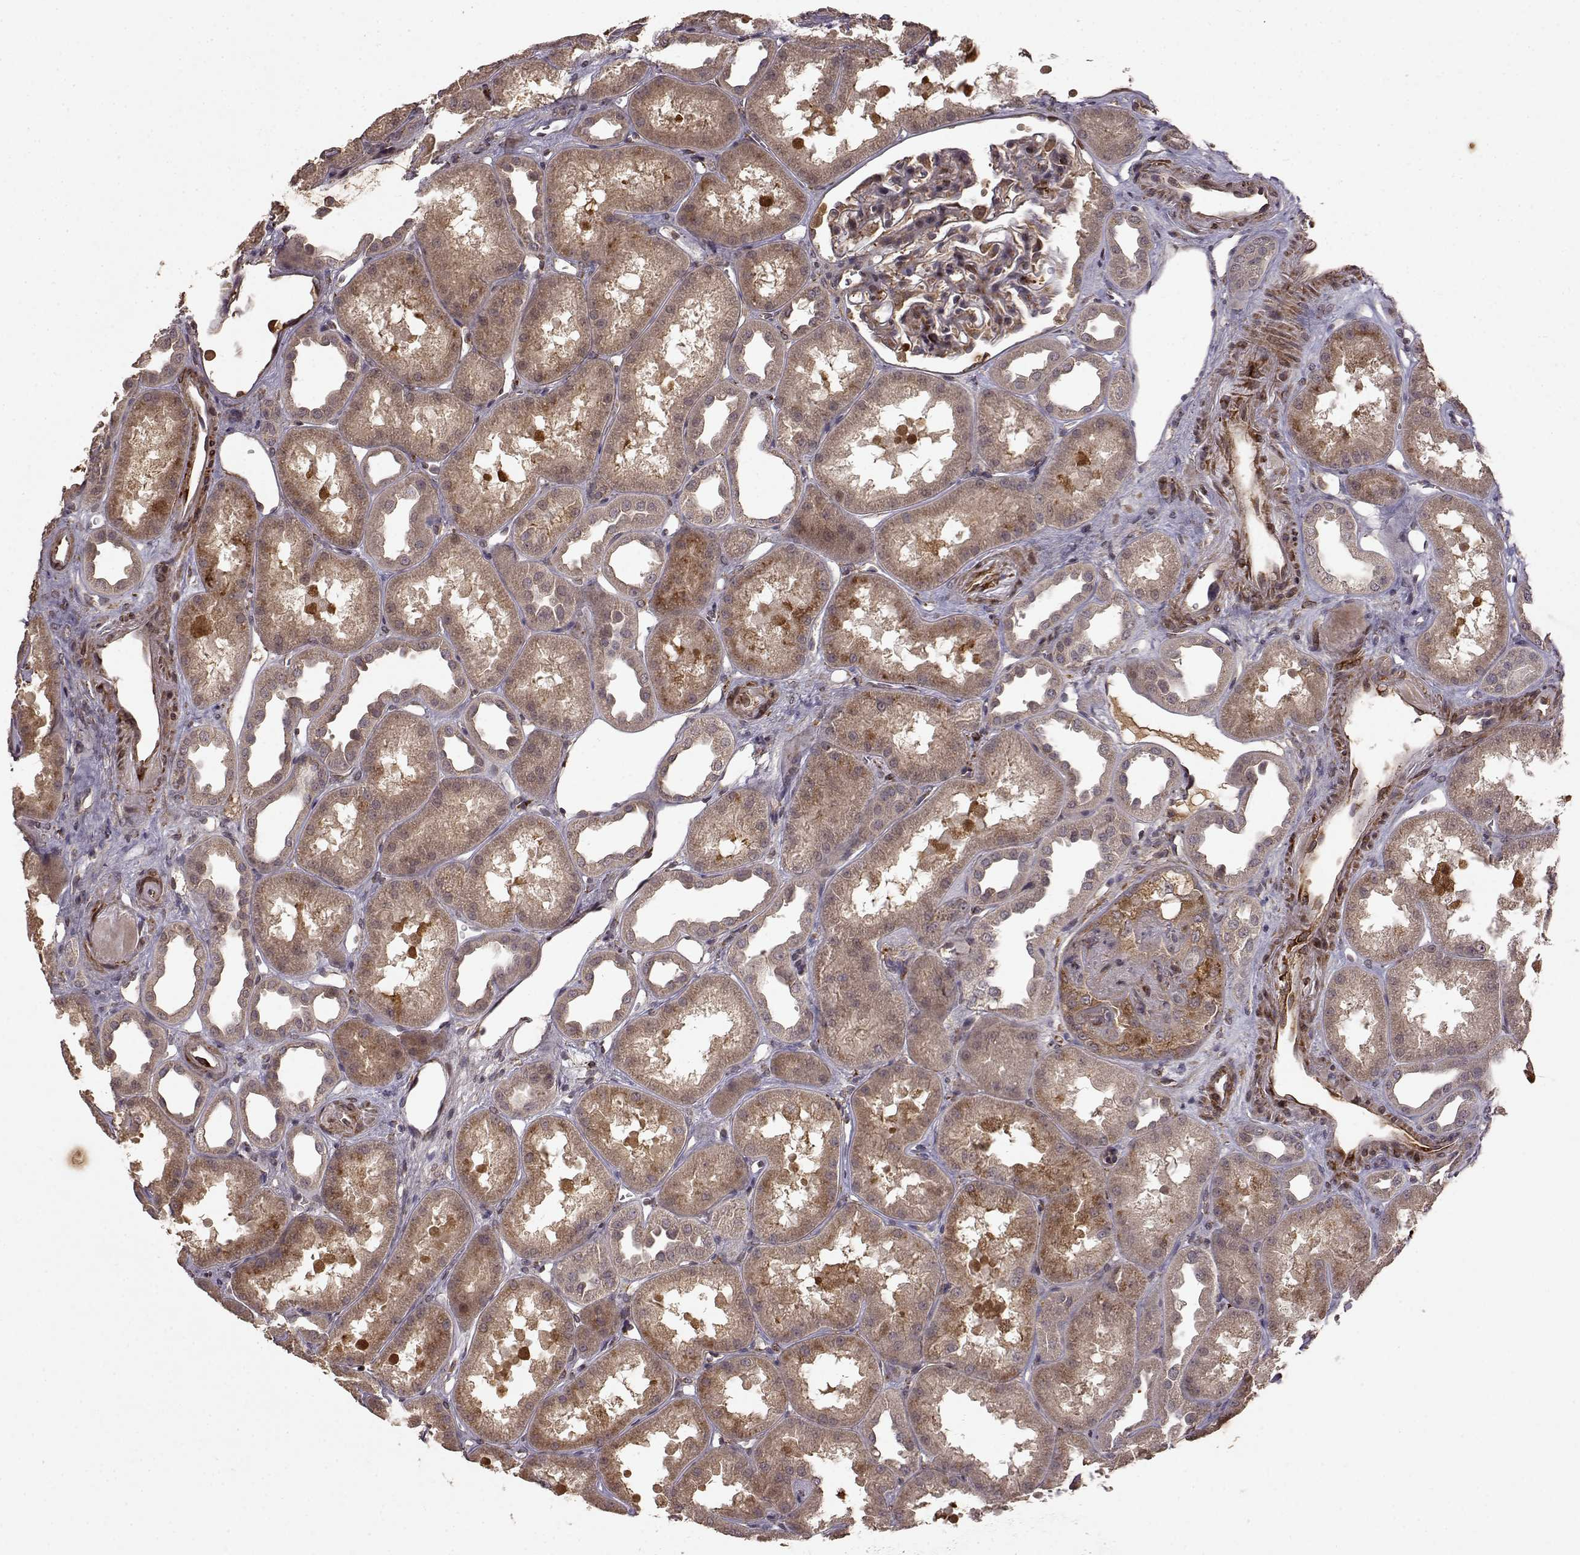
{"staining": {"intensity": "moderate", "quantity": "<25%", "location": "cytoplasmic/membranous"}, "tissue": "kidney", "cell_type": "Cells in glomeruli", "image_type": "normal", "snomed": [{"axis": "morphology", "description": "Normal tissue, NOS"}, {"axis": "topography", "description": "Kidney"}], "caption": "A brown stain highlights moderate cytoplasmic/membranous positivity of a protein in cells in glomeruli of benign human kidney. The protein is shown in brown color, while the nuclei are stained blue.", "gene": "FSTL1", "patient": {"sex": "male", "age": 61}}